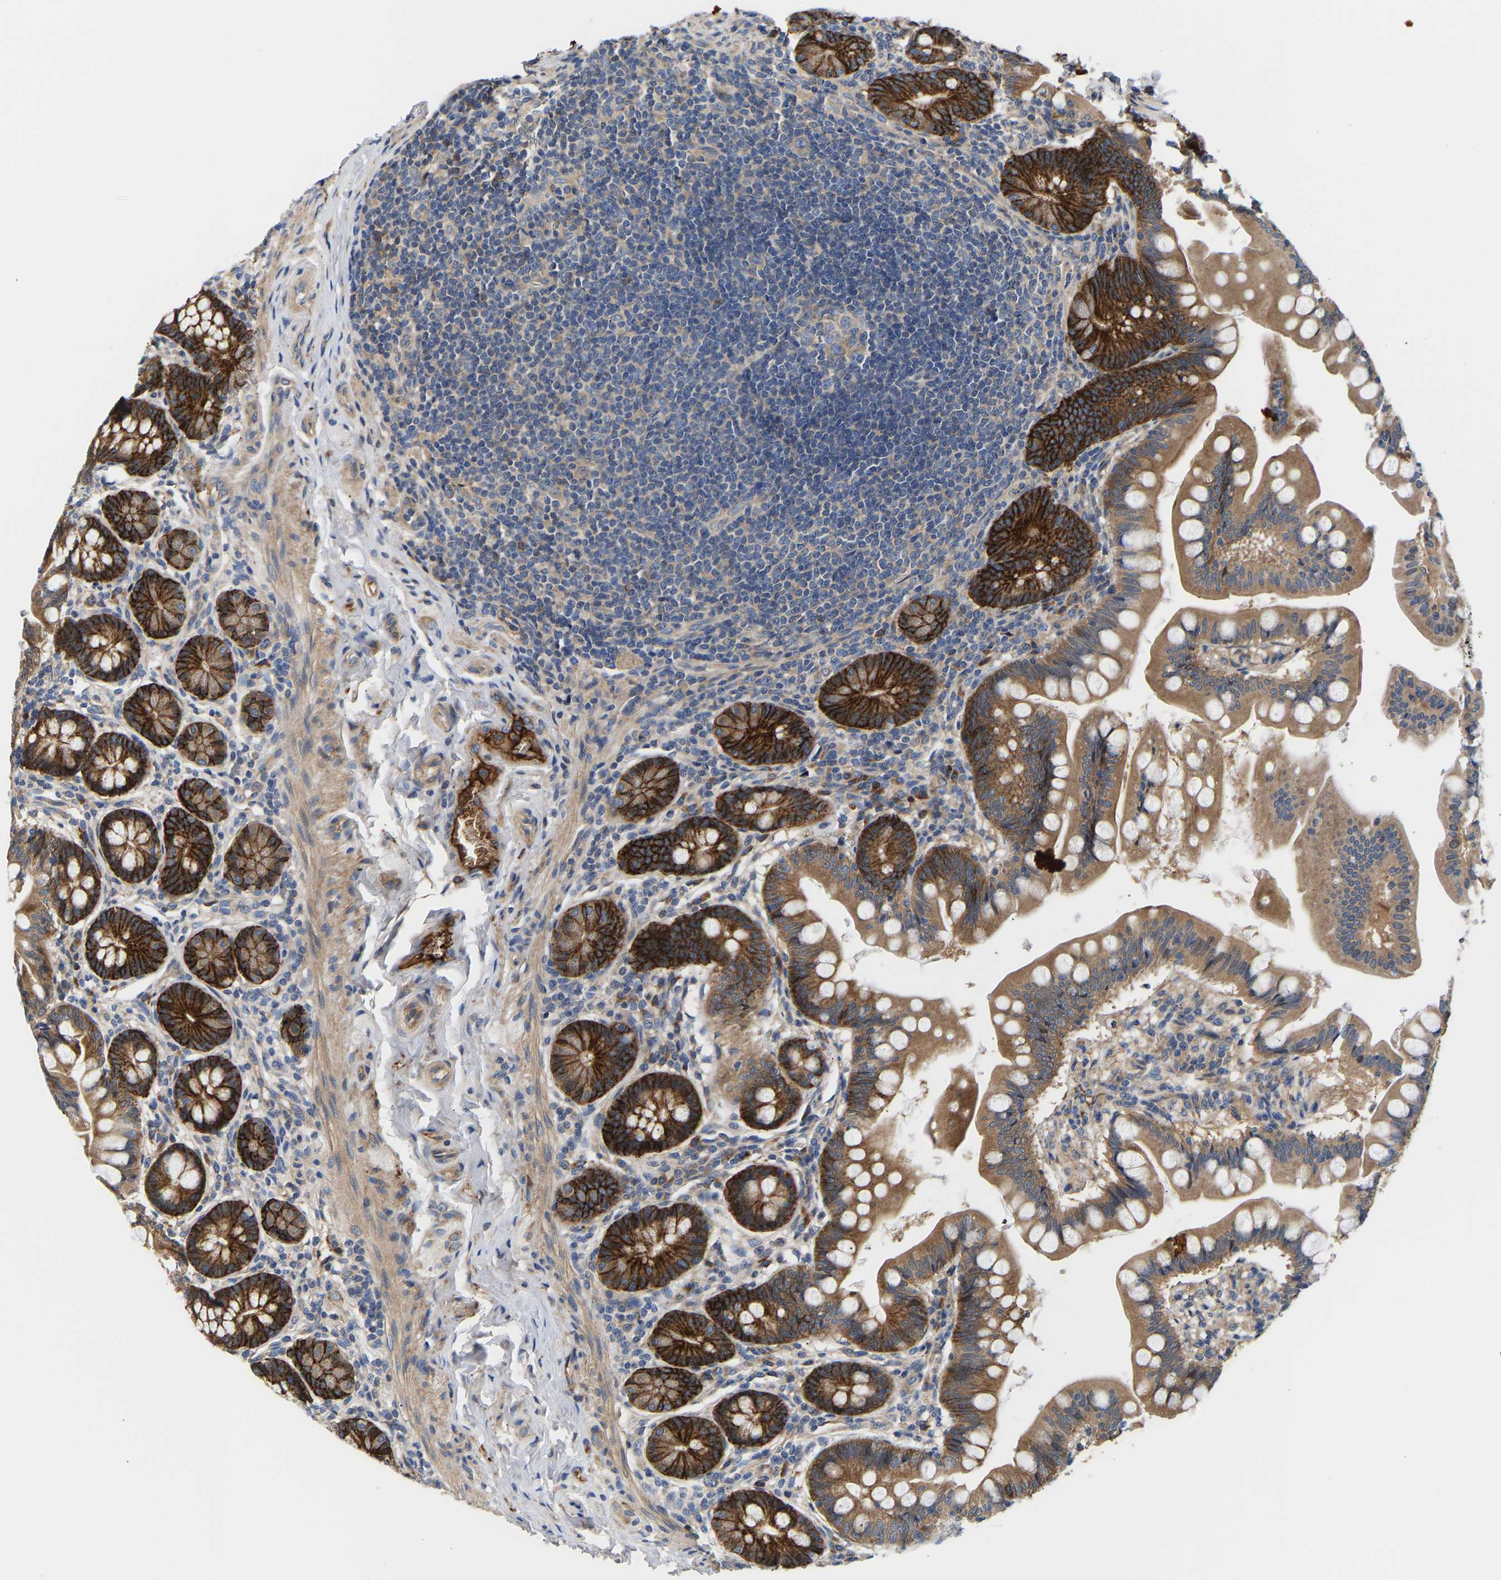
{"staining": {"intensity": "strong", "quantity": ">75%", "location": "cytoplasmic/membranous"}, "tissue": "small intestine", "cell_type": "Glandular cells", "image_type": "normal", "snomed": [{"axis": "morphology", "description": "Normal tissue, NOS"}, {"axis": "topography", "description": "Small intestine"}], "caption": "Benign small intestine was stained to show a protein in brown. There is high levels of strong cytoplasmic/membranous expression in about >75% of glandular cells. The staining was performed using DAB (3,3'-diaminobenzidine), with brown indicating positive protein expression. Nuclei are stained blue with hematoxylin.", "gene": "AIMP2", "patient": {"sex": "male", "age": 7}}